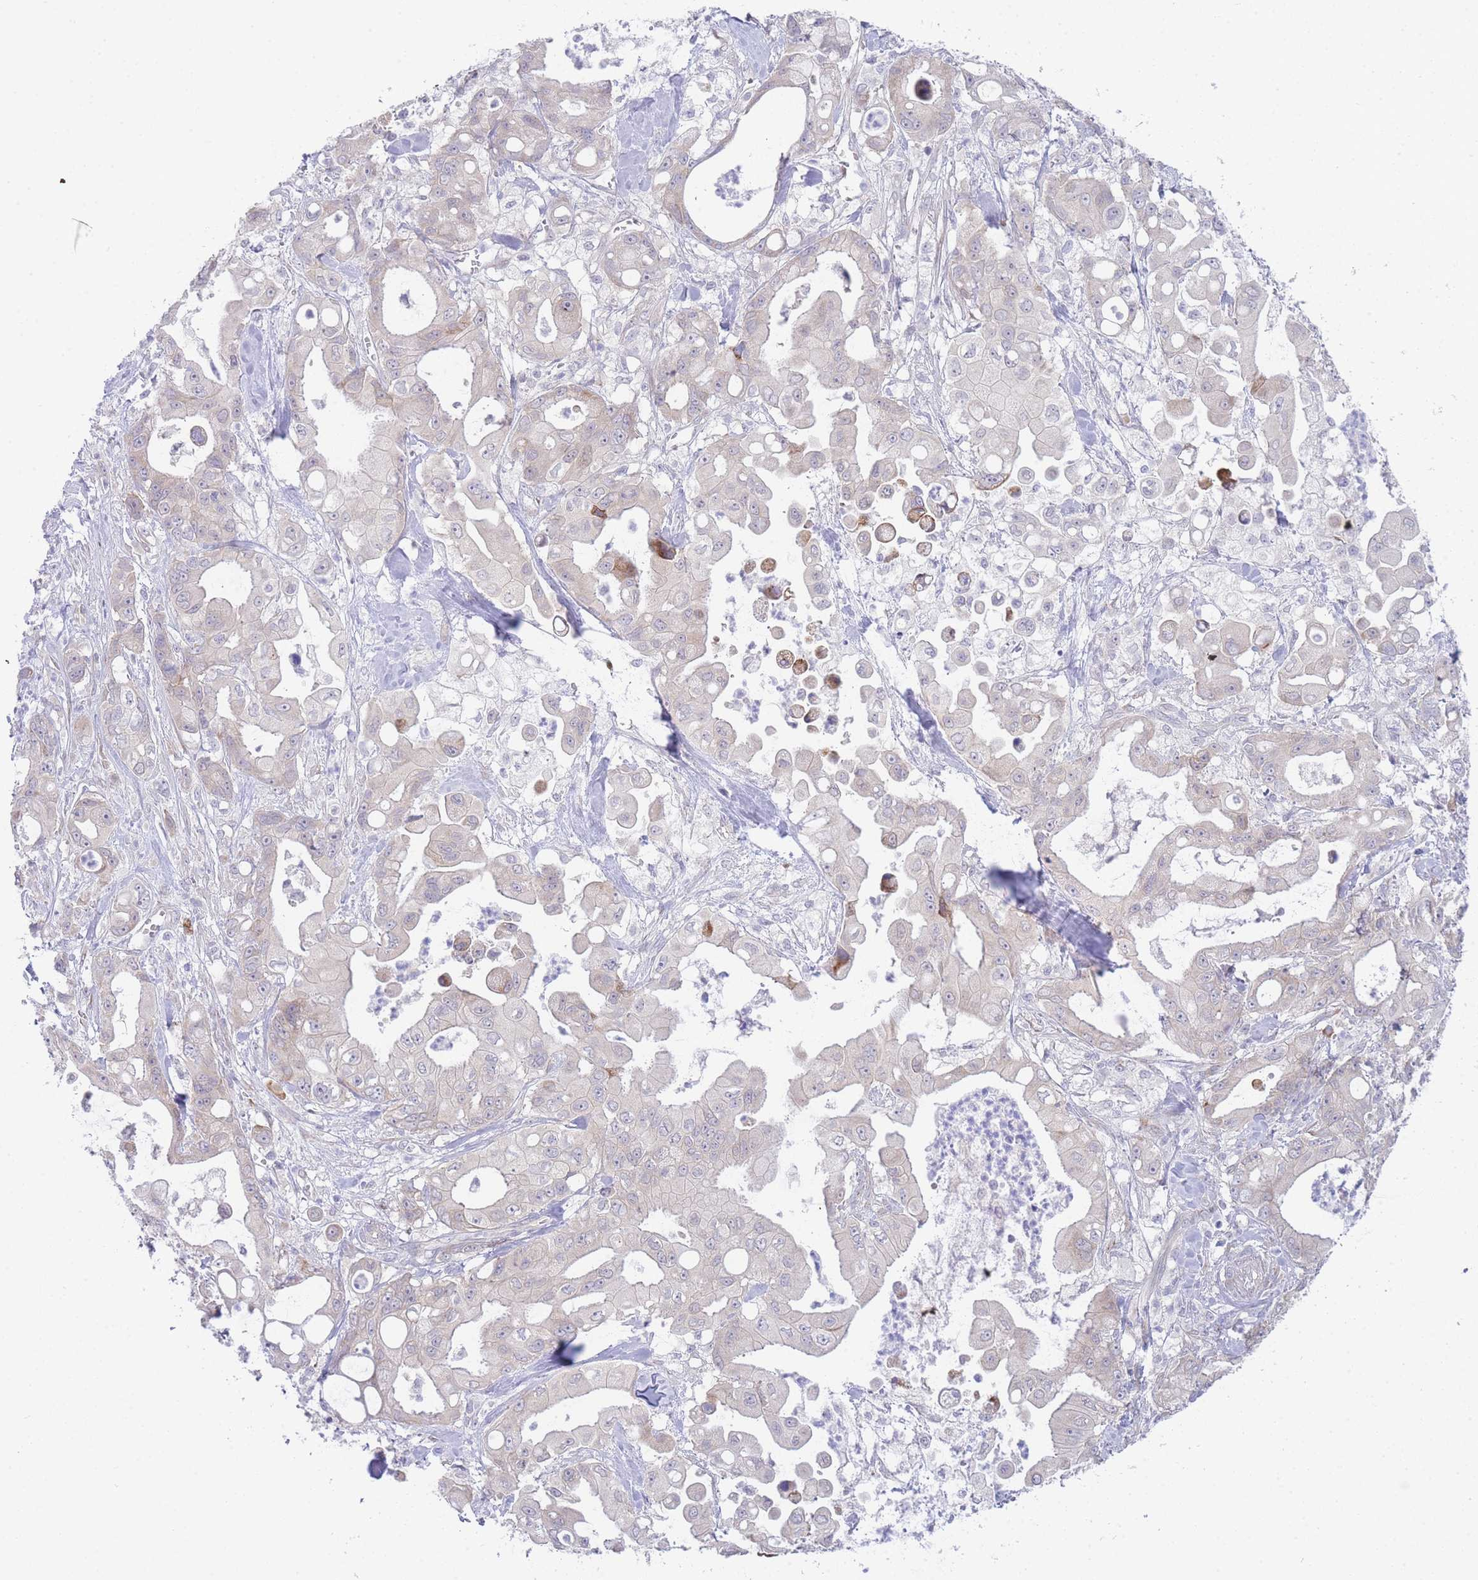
{"staining": {"intensity": "negative", "quantity": "none", "location": "none"}, "tissue": "pancreatic cancer", "cell_type": "Tumor cells", "image_type": "cancer", "snomed": [{"axis": "morphology", "description": "Adenocarcinoma, NOS"}, {"axis": "topography", "description": "Pancreas"}], "caption": "The immunohistochemistry image has no significant positivity in tumor cells of adenocarcinoma (pancreatic) tissue.", "gene": "ZNF510", "patient": {"sex": "male", "age": 68}}